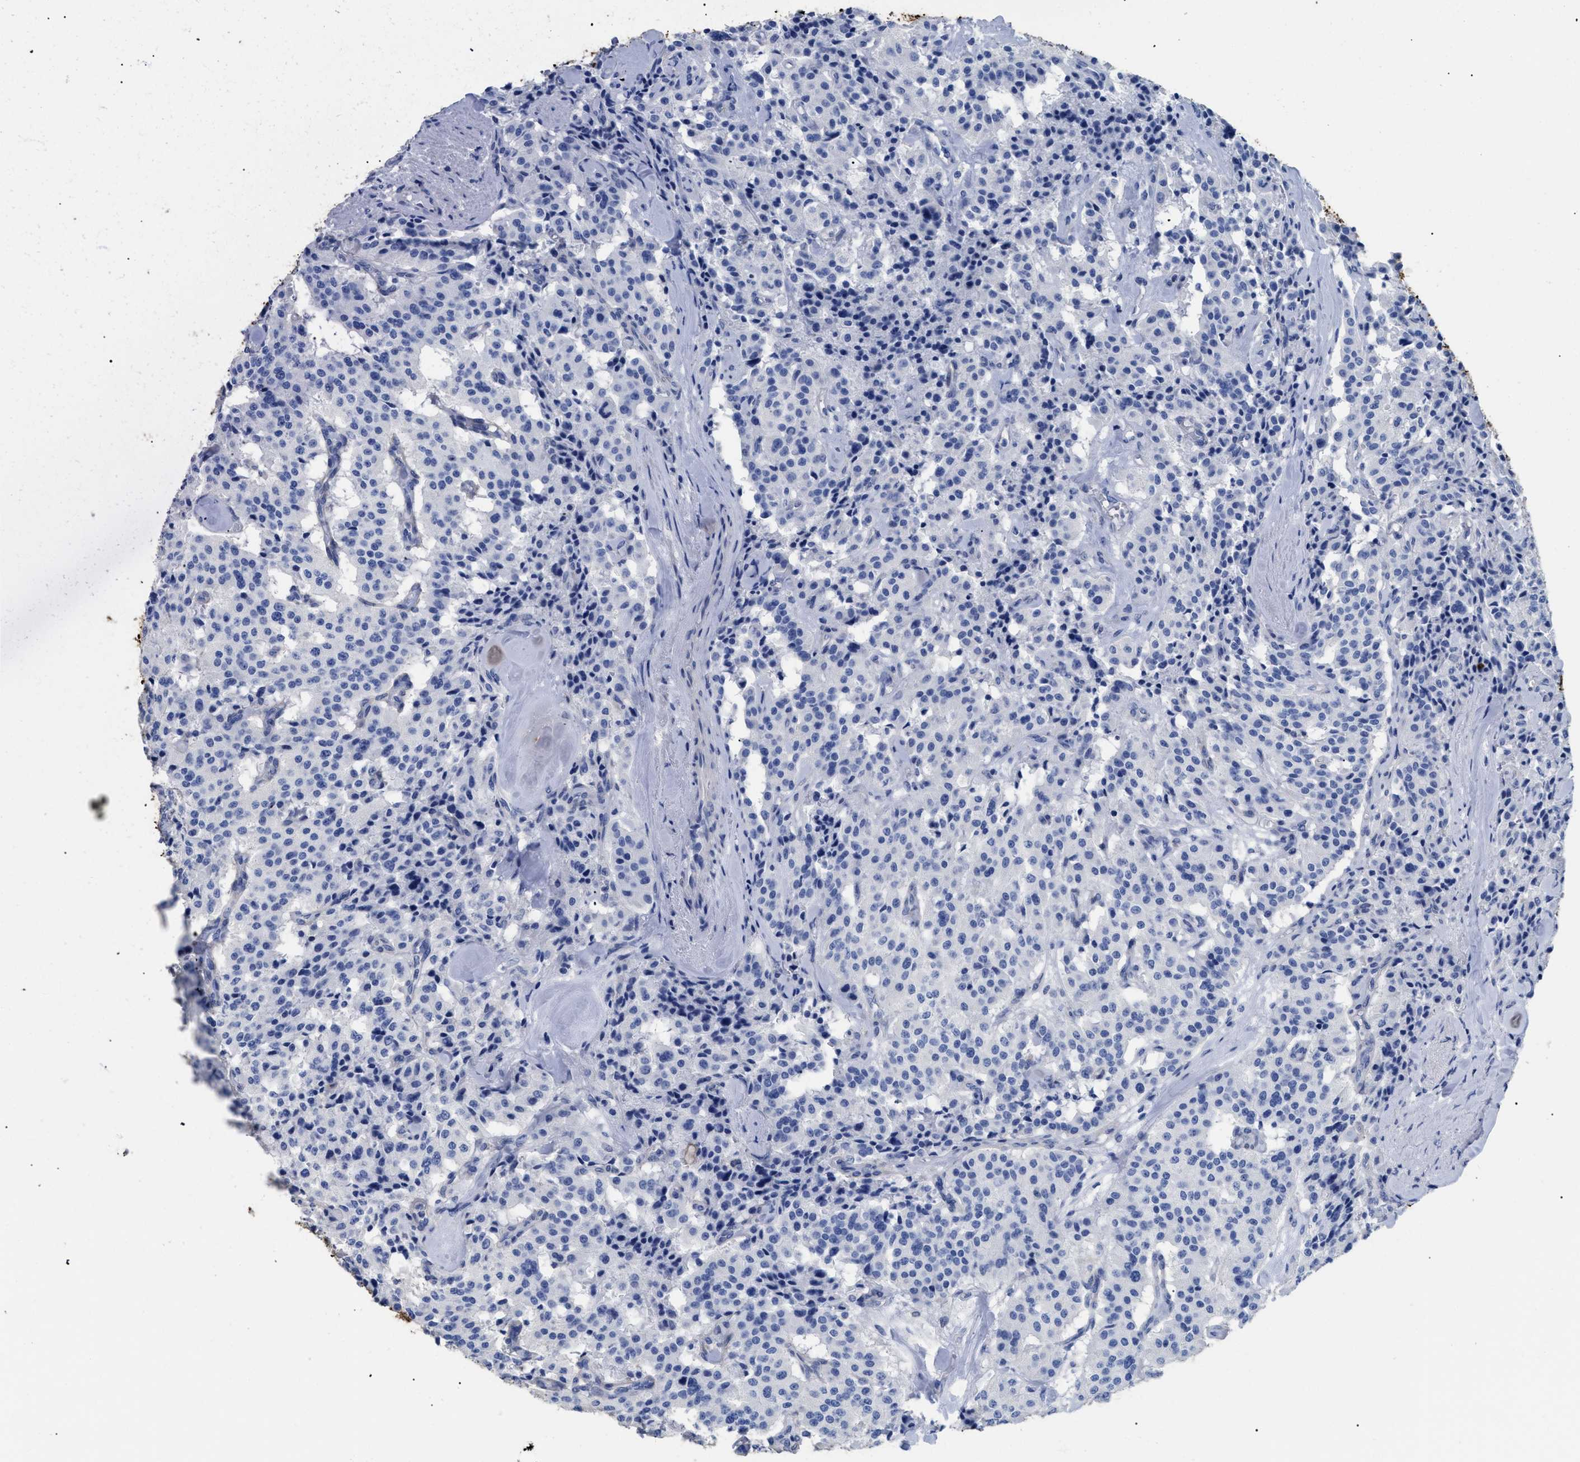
{"staining": {"intensity": "negative", "quantity": "none", "location": "none"}, "tissue": "carcinoid", "cell_type": "Tumor cells", "image_type": "cancer", "snomed": [{"axis": "morphology", "description": "Carcinoid, malignant, NOS"}, {"axis": "topography", "description": "Lung"}], "caption": "Immunohistochemistry image of human carcinoid (malignant) stained for a protein (brown), which shows no staining in tumor cells.", "gene": "DLC1", "patient": {"sex": "male", "age": 30}}